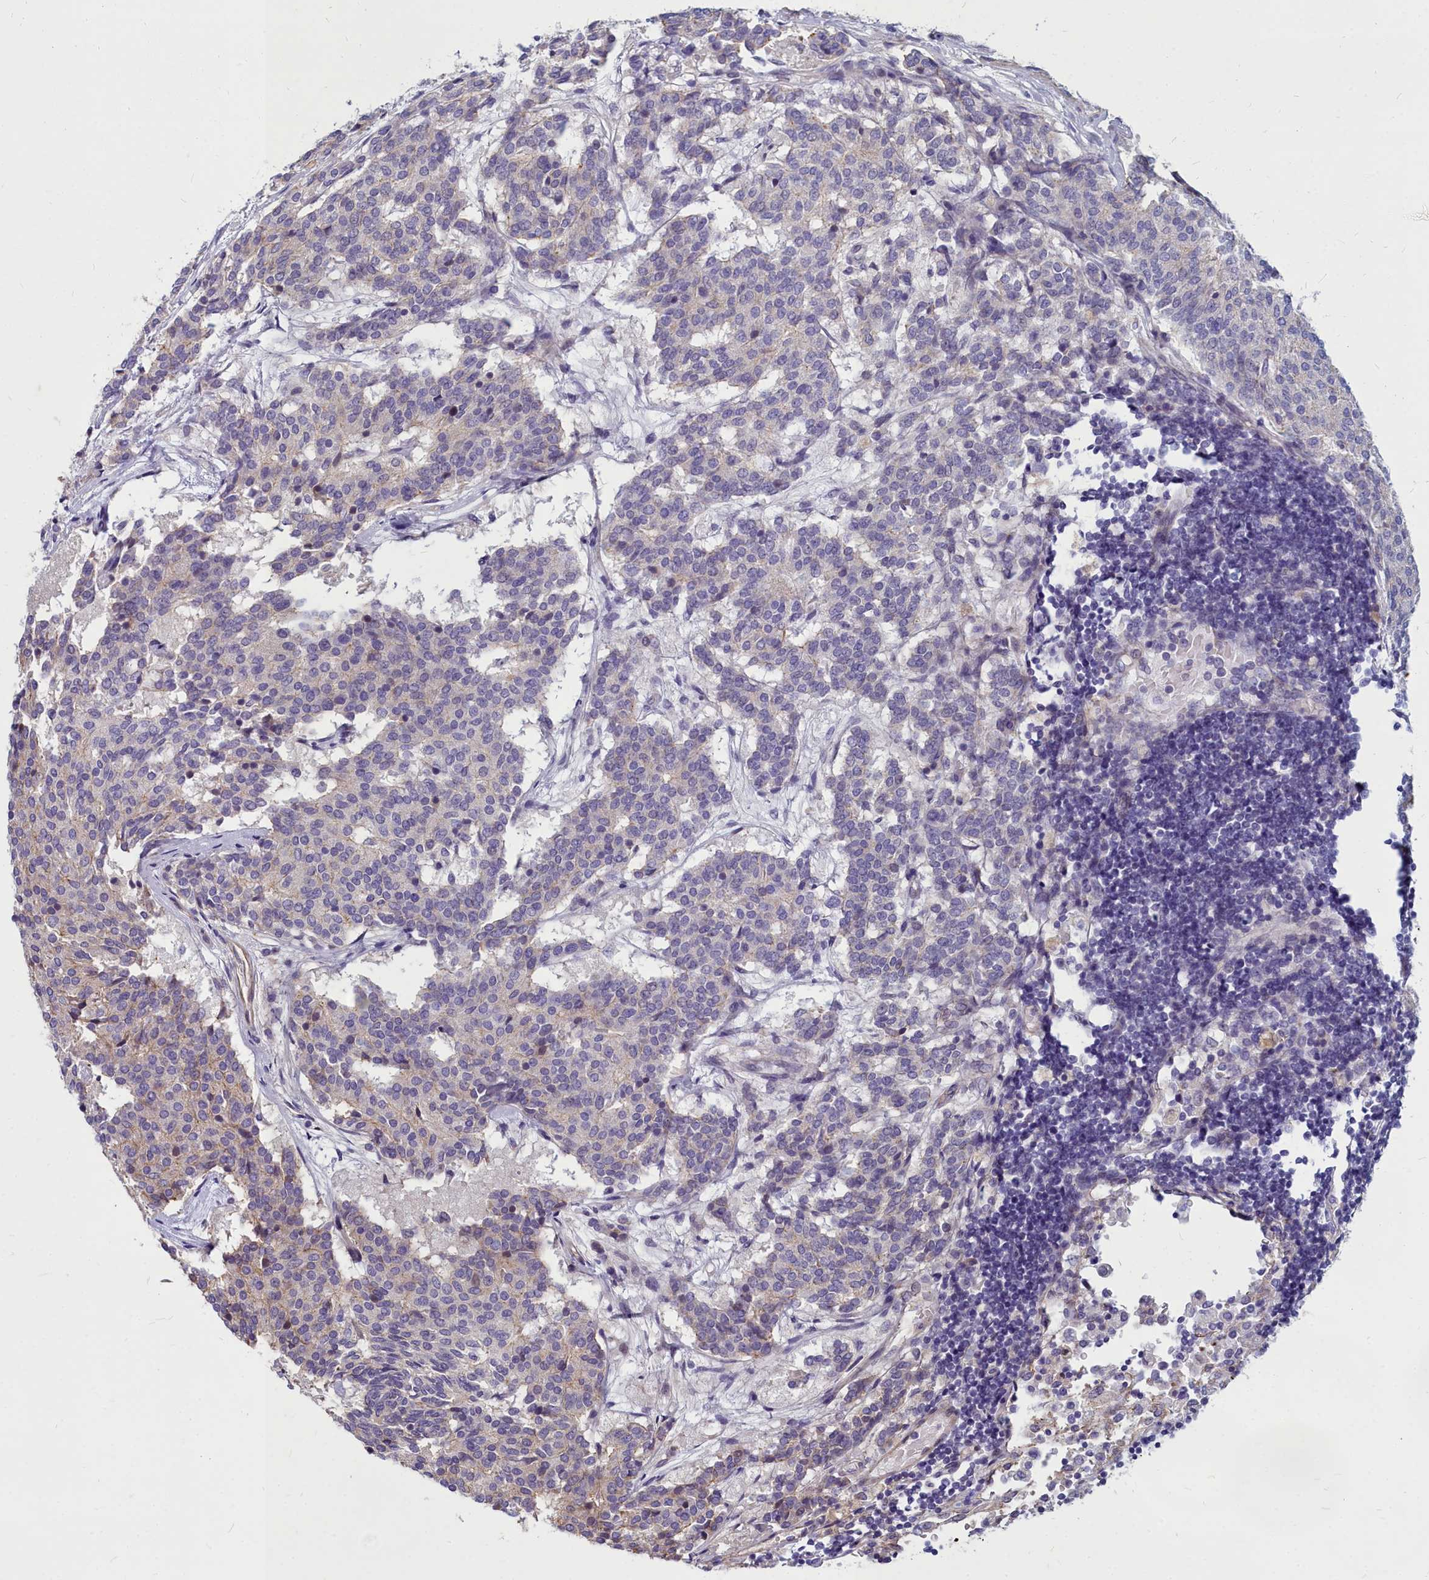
{"staining": {"intensity": "negative", "quantity": "none", "location": "none"}, "tissue": "carcinoid", "cell_type": "Tumor cells", "image_type": "cancer", "snomed": [{"axis": "morphology", "description": "Carcinoid, malignant, NOS"}, {"axis": "topography", "description": "Pancreas"}], "caption": "IHC of carcinoid displays no positivity in tumor cells.", "gene": "TTC5", "patient": {"sex": "female", "age": 54}}